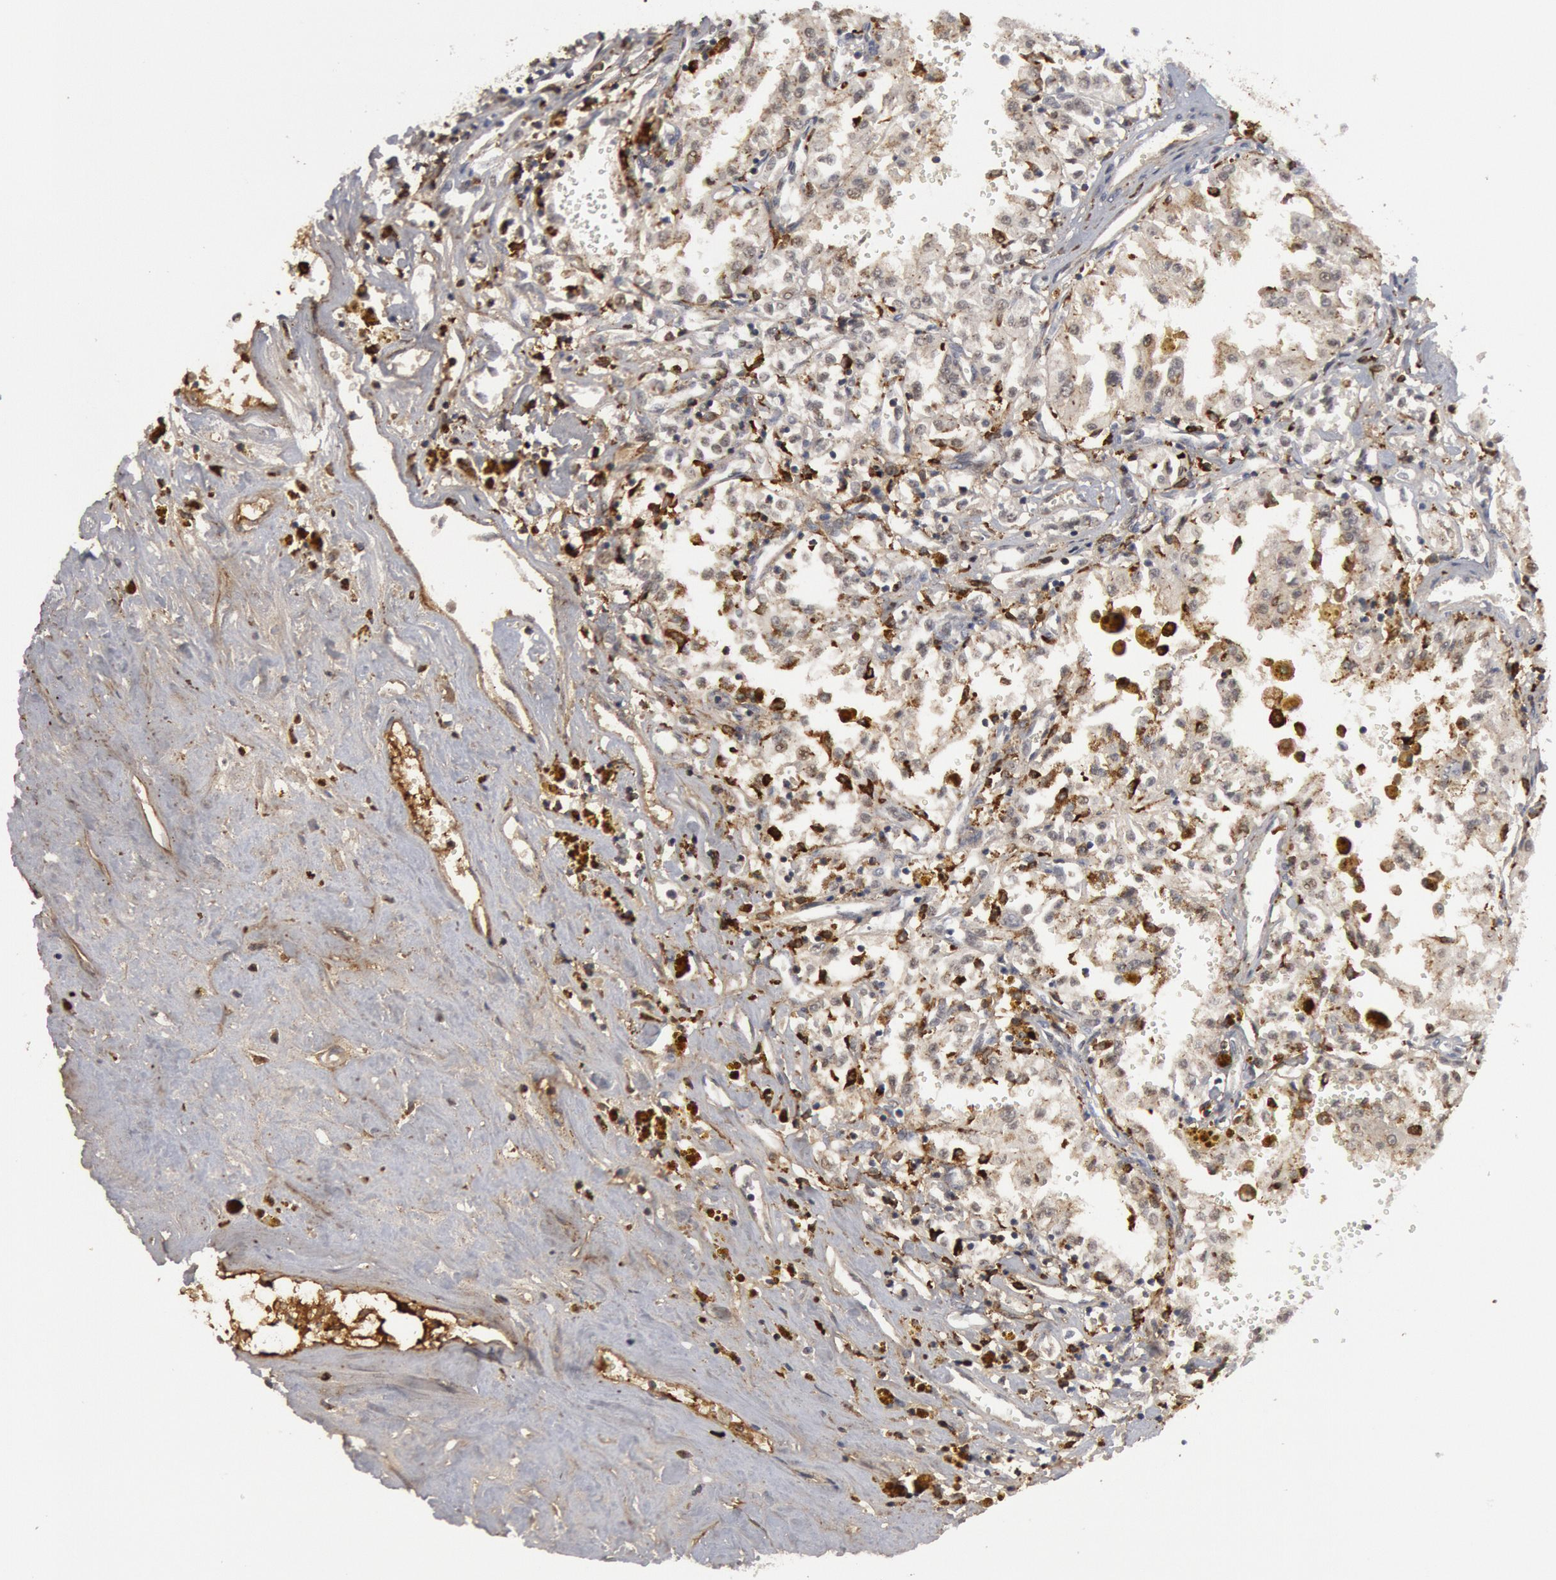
{"staining": {"intensity": "negative", "quantity": "none", "location": "none"}, "tissue": "renal cancer", "cell_type": "Tumor cells", "image_type": "cancer", "snomed": [{"axis": "morphology", "description": "Adenocarcinoma, NOS"}, {"axis": "topography", "description": "Kidney"}], "caption": "High power microscopy image of an immunohistochemistry image of adenocarcinoma (renal), revealing no significant staining in tumor cells. (DAB (3,3'-diaminobenzidine) immunohistochemistry (IHC) with hematoxylin counter stain).", "gene": "C1QC", "patient": {"sex": "male", "age": 78}}